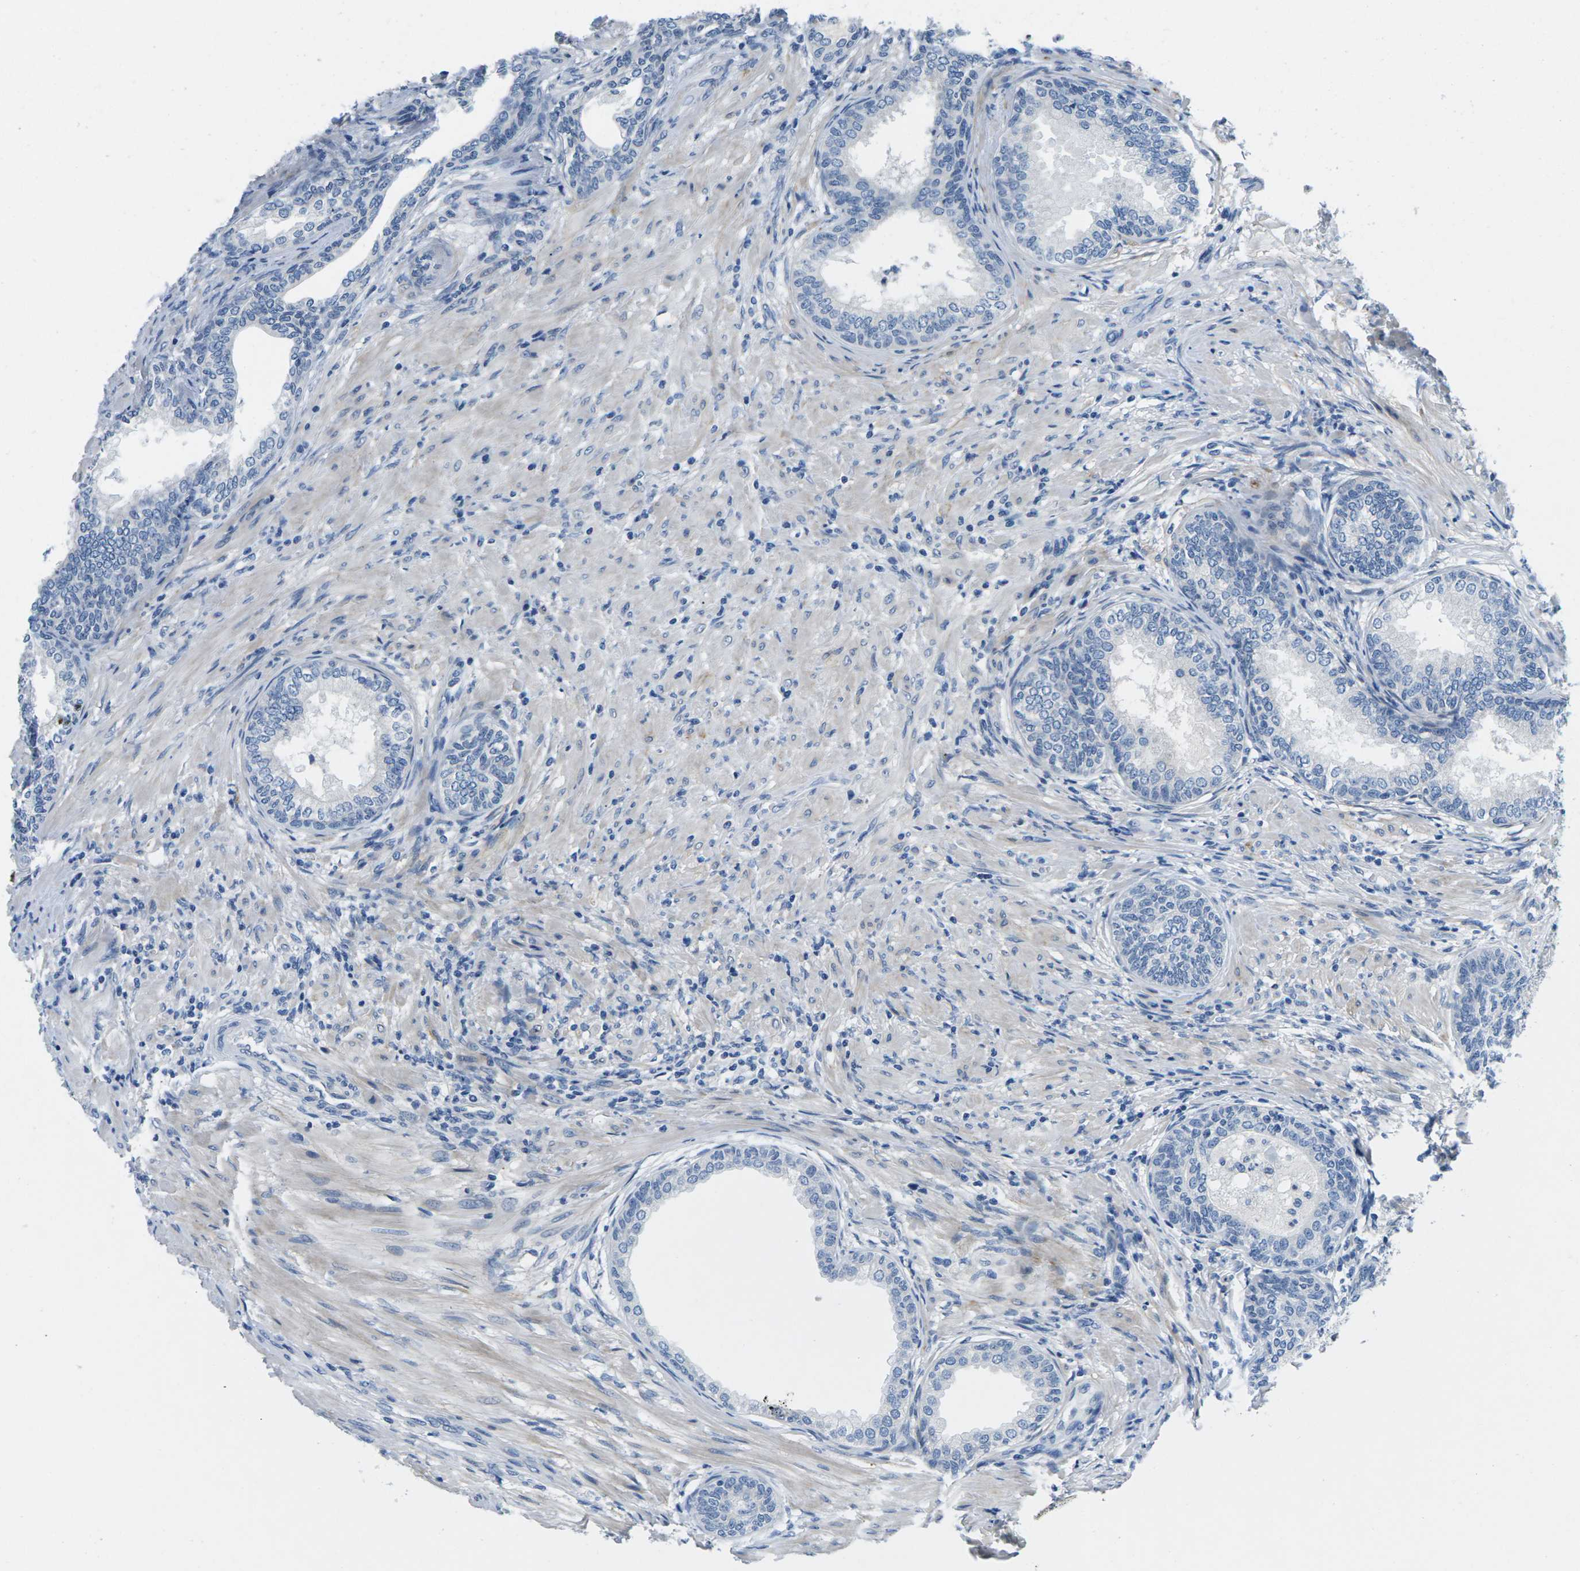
{"staining": {"intensity": "negative", "quantity": "none", "location": "none"}, "tissue": "prostate", "cell_type": "Glandular cells", "image_type": "normal", "snomed": [{"axis": "morphology", "description": "Normal tissue, NOS"}, {"axis": "topography", "description": "Prostate"}], "caption": "DAB (3,3'-diaminobenzidine) immunohistochemical staining of normal human prostate displays no significant expression in glandular cells.", "gene": "TSPAN2", "patient": {"sex": "male", "age": 76}}